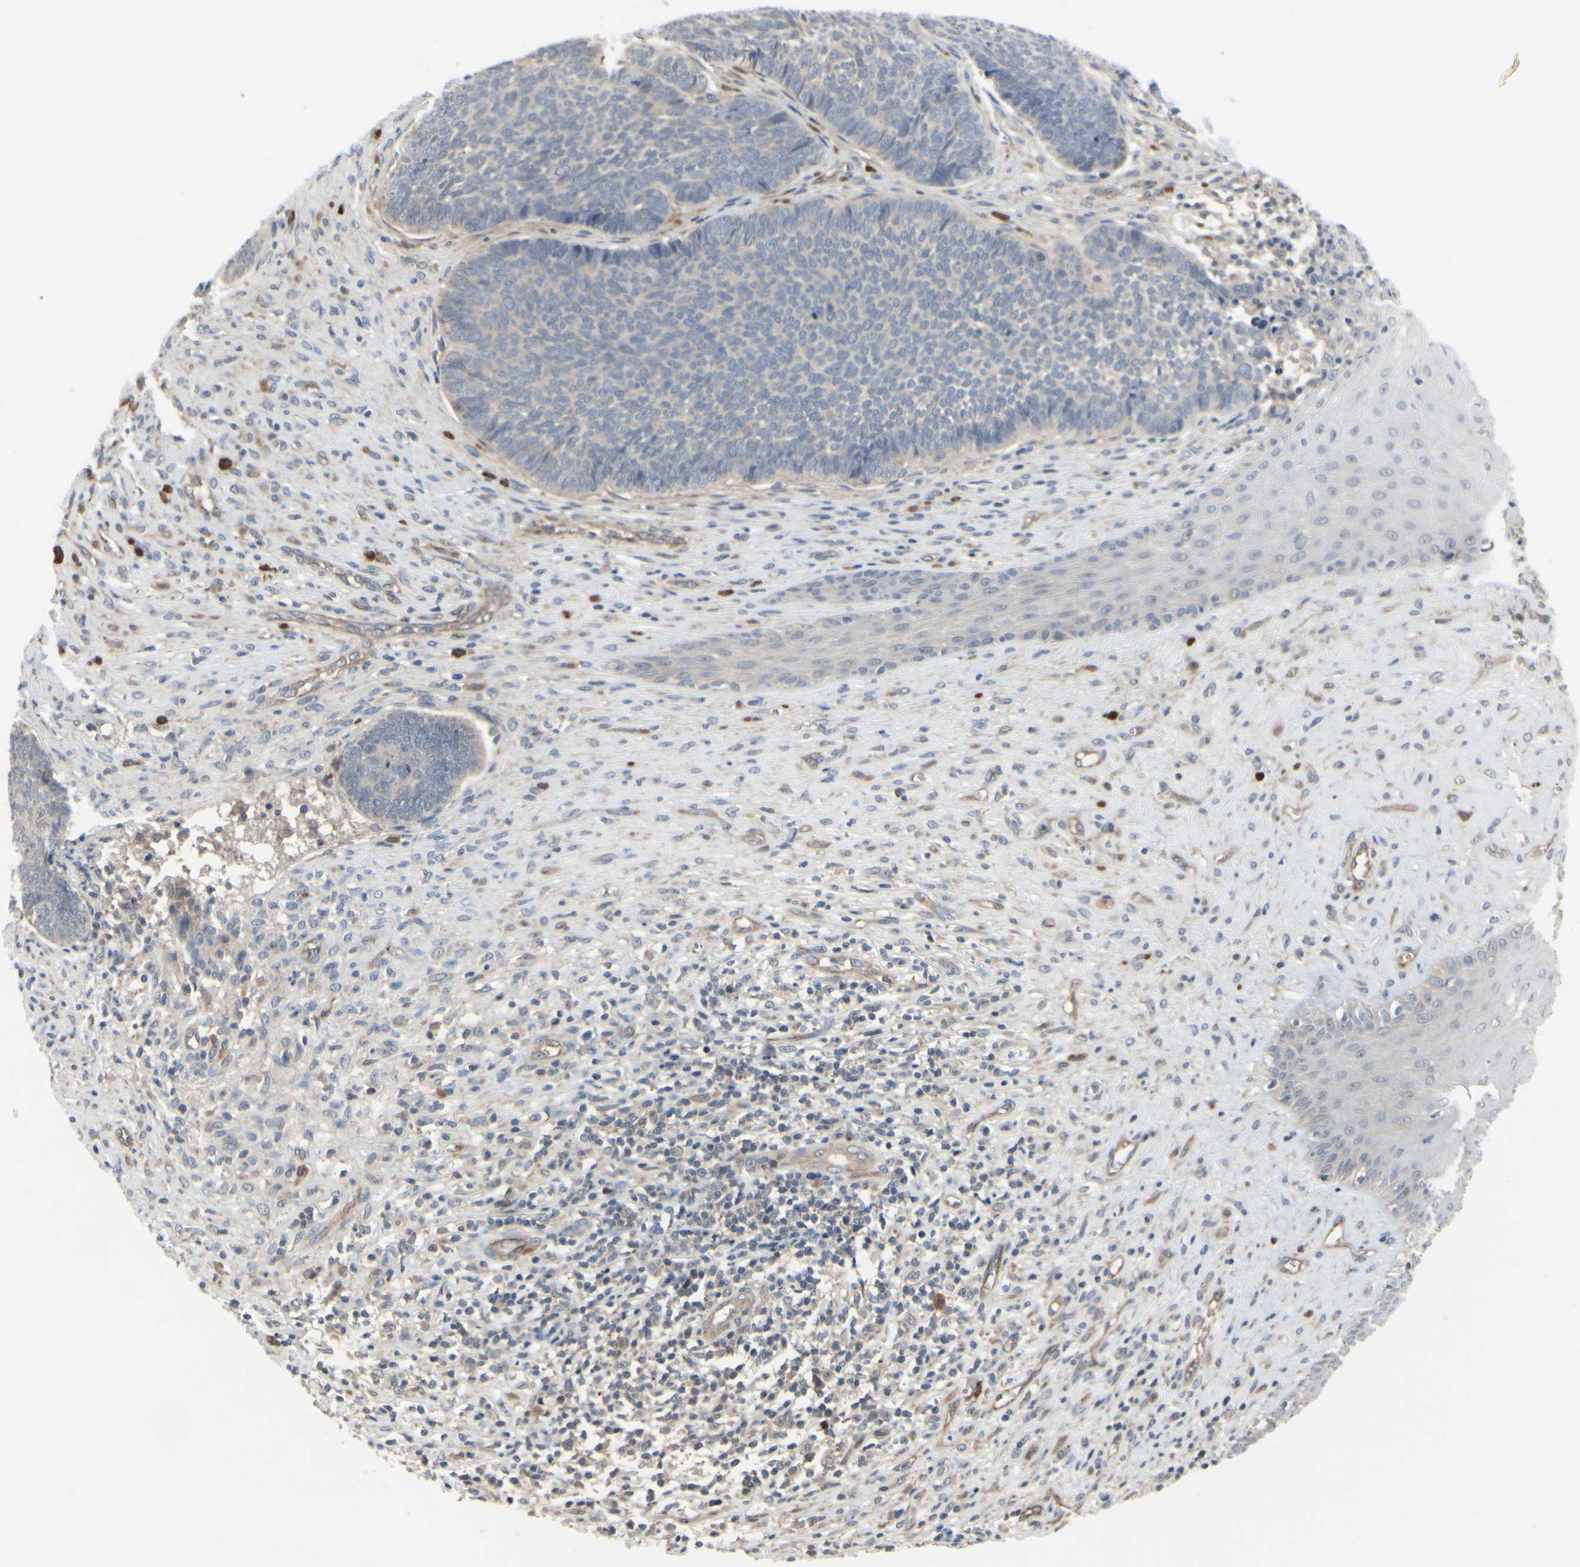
{"staining": {"intensity": "negative", "quantity": "none", "location": "none"}, "tissue": "skin cancer", "cell_type": "Tumor cells", "image_type": "cancer", "snomed": [{"axis": "morphology", "description": "Basal cell carcinoma"}, {"axis": "topography", "description": "Skin"}], "caption": "This is an immunohistochemistry (IHC) micrograph of skin basal cell carcinoma. There is no positivity in tumor cells.", "gene": "COMMD9", "patient": {"sex": "male", "age": 84}}